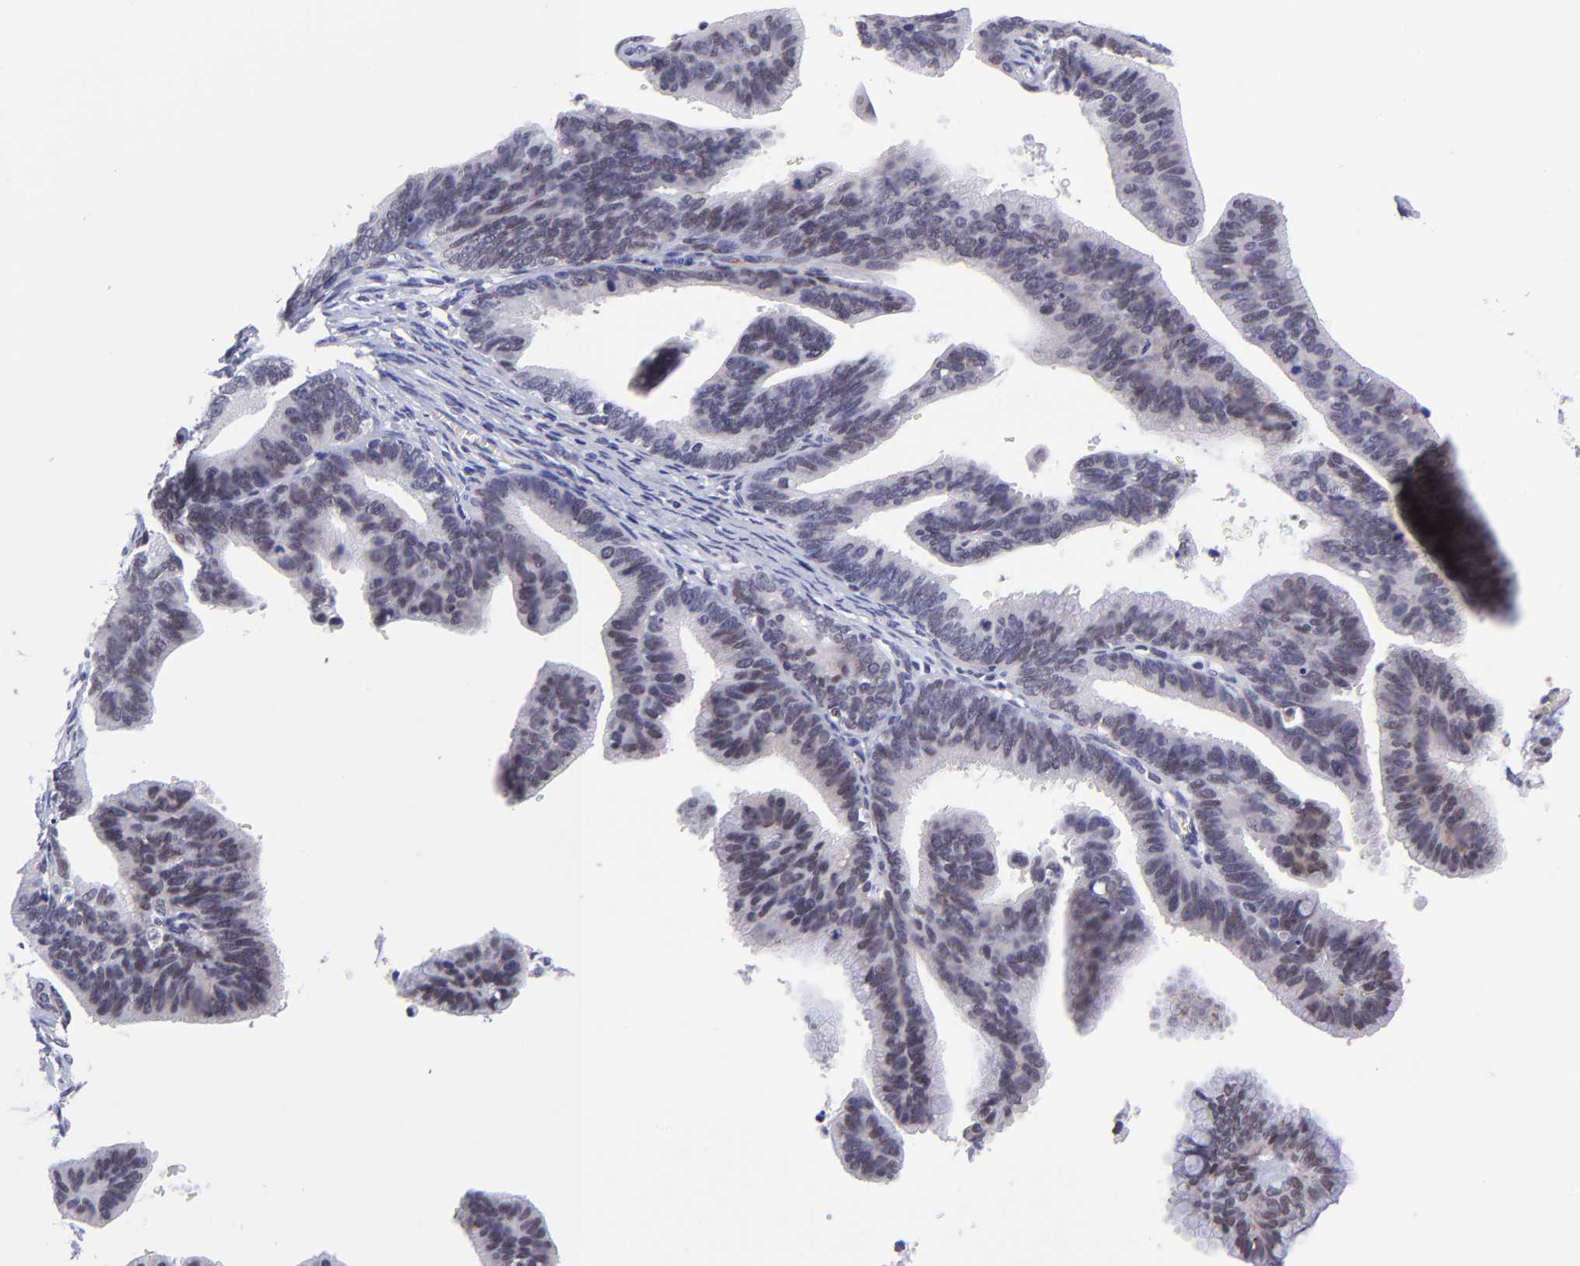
{"staining": {"intensity": "negative", "quantity": "none", "location": "none"}, "tissue": "cervical cancer", "cell_type": "Tumor cells", "image_type": "cancer", "snomed": [{"axis": "morphology", "description": "Adenocarcinoma, NOS"}, {"axis": "topography", "description": "Cervix"}], "caption": "Human cervical cancer (adenocarcinoma) stained for a protein using IHC reveals no positivity in tumor cells.", "gene": "SOX6", "patient": {"sex": "female", "age": 47}}